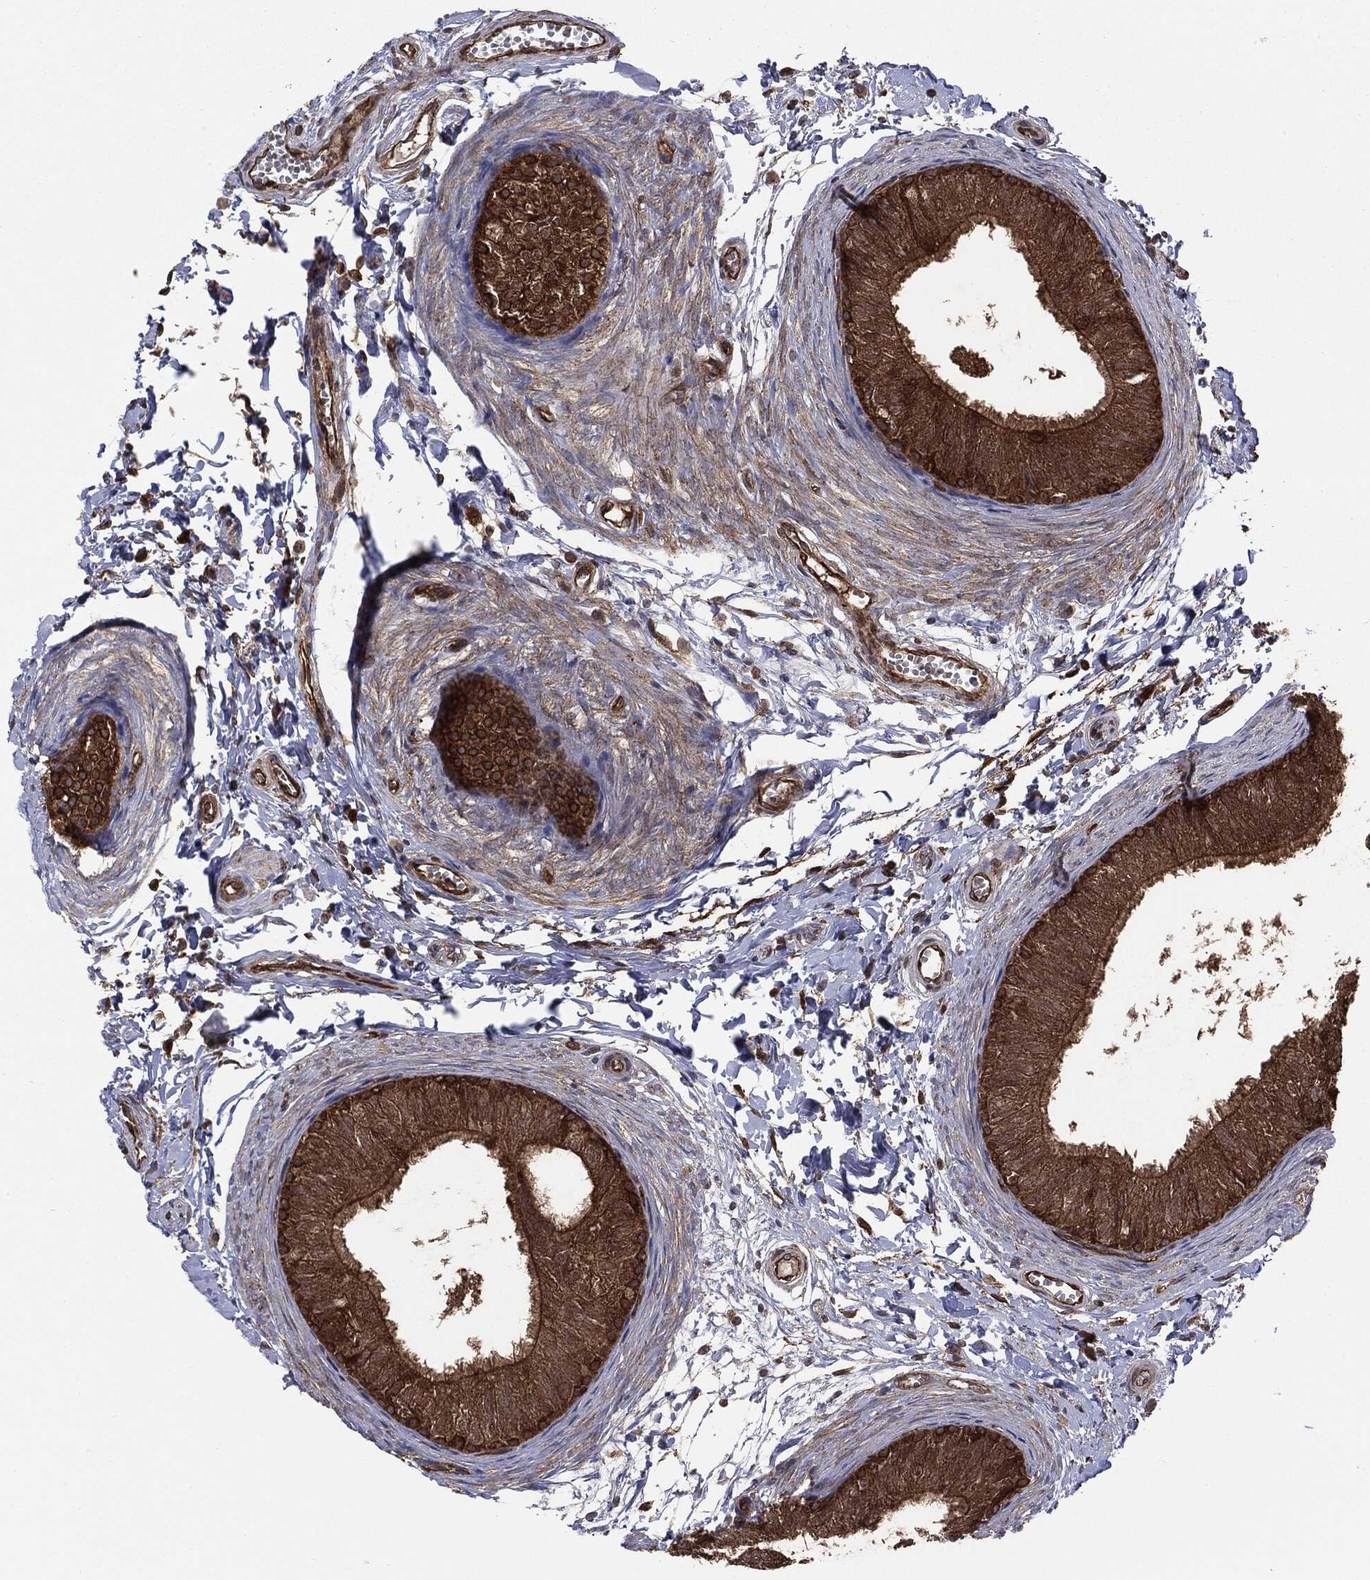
{"staining": {"intensity": "strong", "quantity": ">75%", "location": "cytoplasmic/membranous"}, "tissue": "epididymis", "cell_type": "Glandular cells", "image_type": "normal", "snomed": [{"axis": "morphology", "description": "Normal tissue, NOS"}, {"axis": "topography", "description": "Epididymis"}], "caption": "This micrograph exhibits immunohistochemistry staining of unremarkable epididymis, with high strong cytoplasmic/membranous staining in about >75% of glandular cells.", "gene": "NME1", "patient": {"sex": "male", "age": 22}}